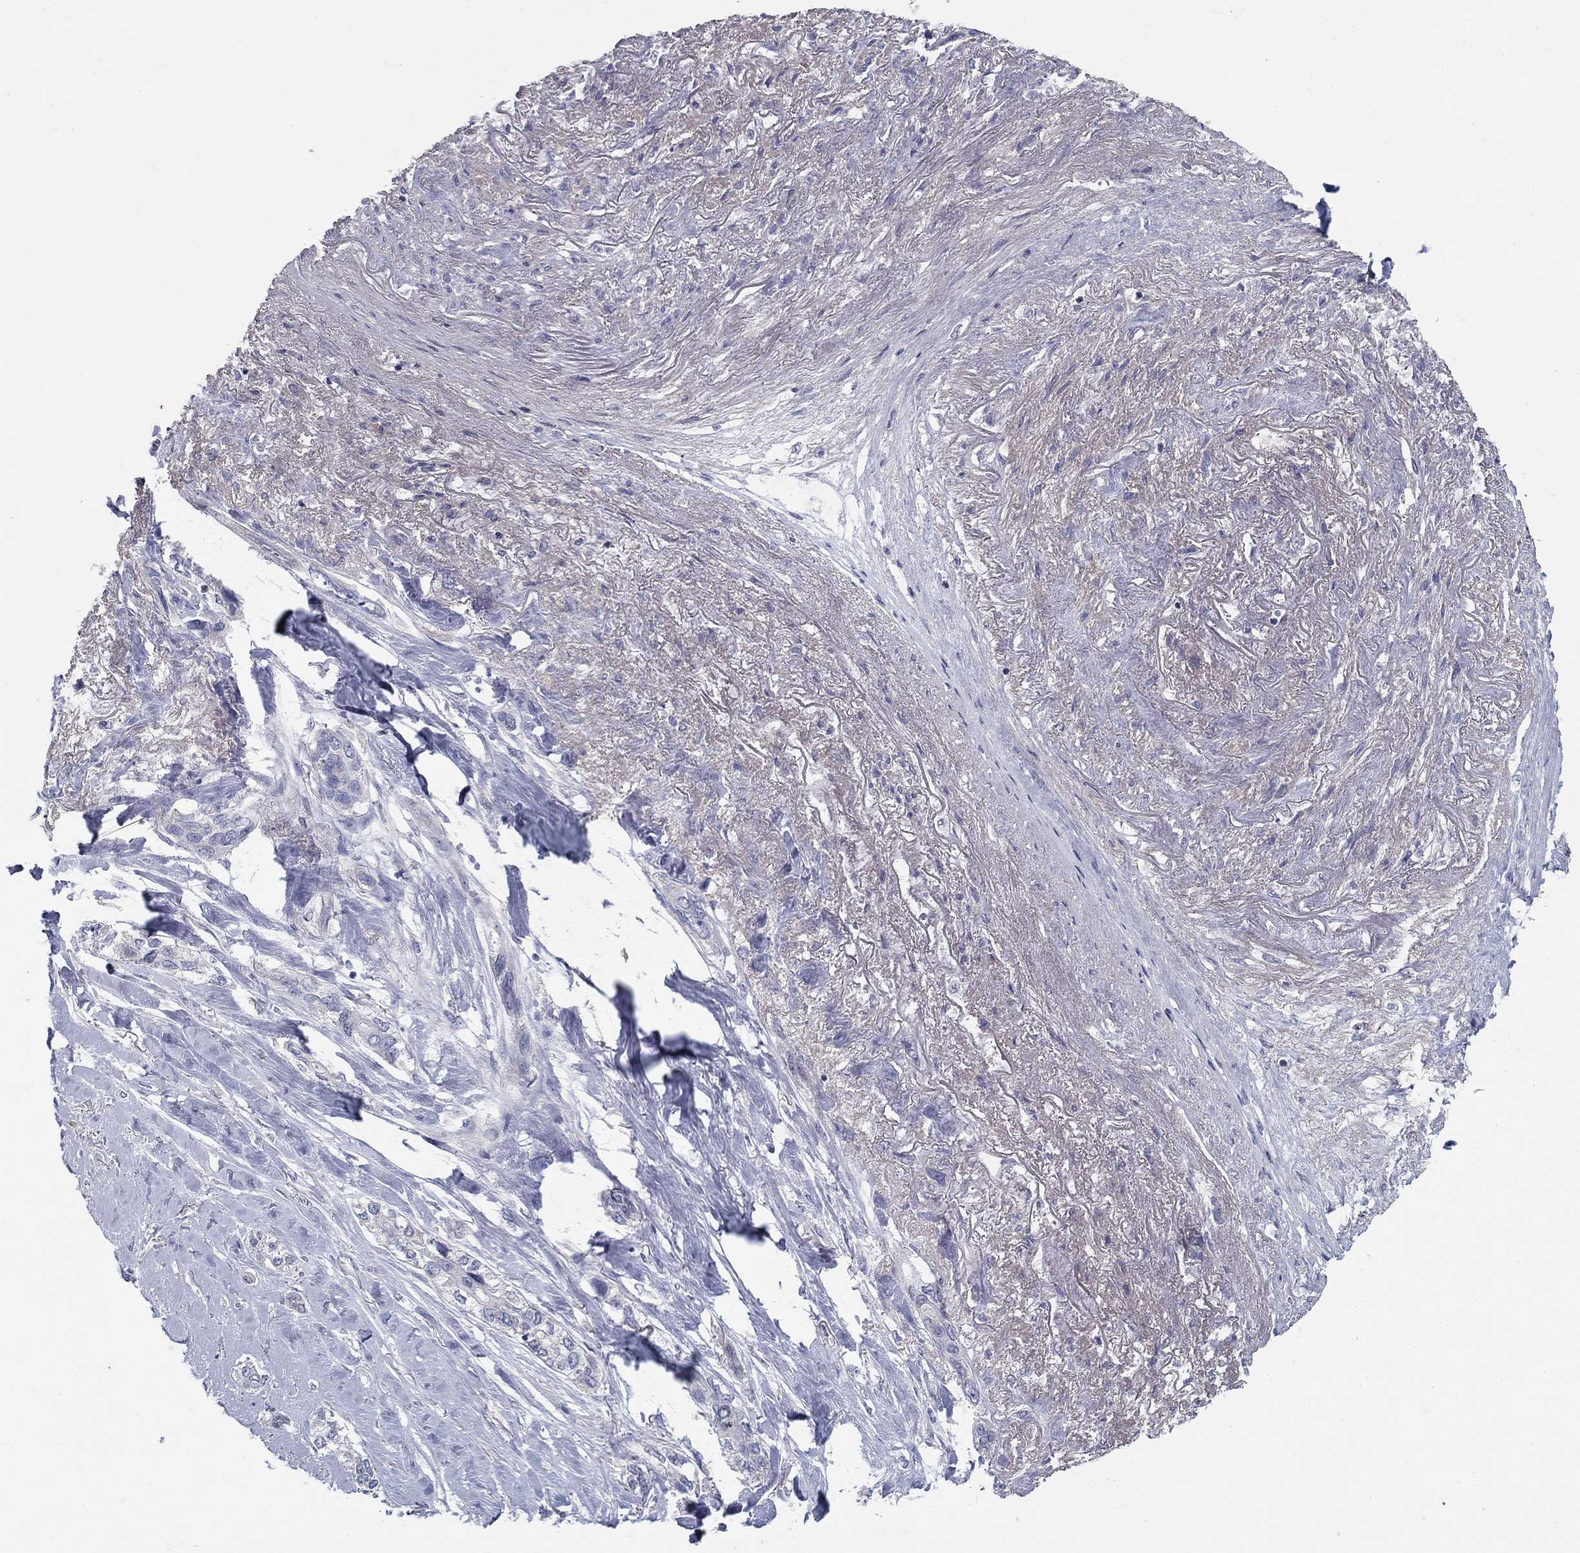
{"staining": {"intensity": "negative", "quantity": "none", "location": "none"}, "tissue": "lung cancer", "cell_type": "Tumor cells", "image_type": "cancer", "snomed": [{"axis": "morphology", "description": "Squamous cell carcinoma, NOS"}, {"axis": "topography", "description": "Lung"}], "caption": "Photomicrograph shows no protein positivity in tumor cells of lung cancer (squamous cell carcinoma) tissue. (IHC, brightfield microscopy, high magnification).", "gene": "PTGDS", "patient": {"sex": "female", "age": 70}}